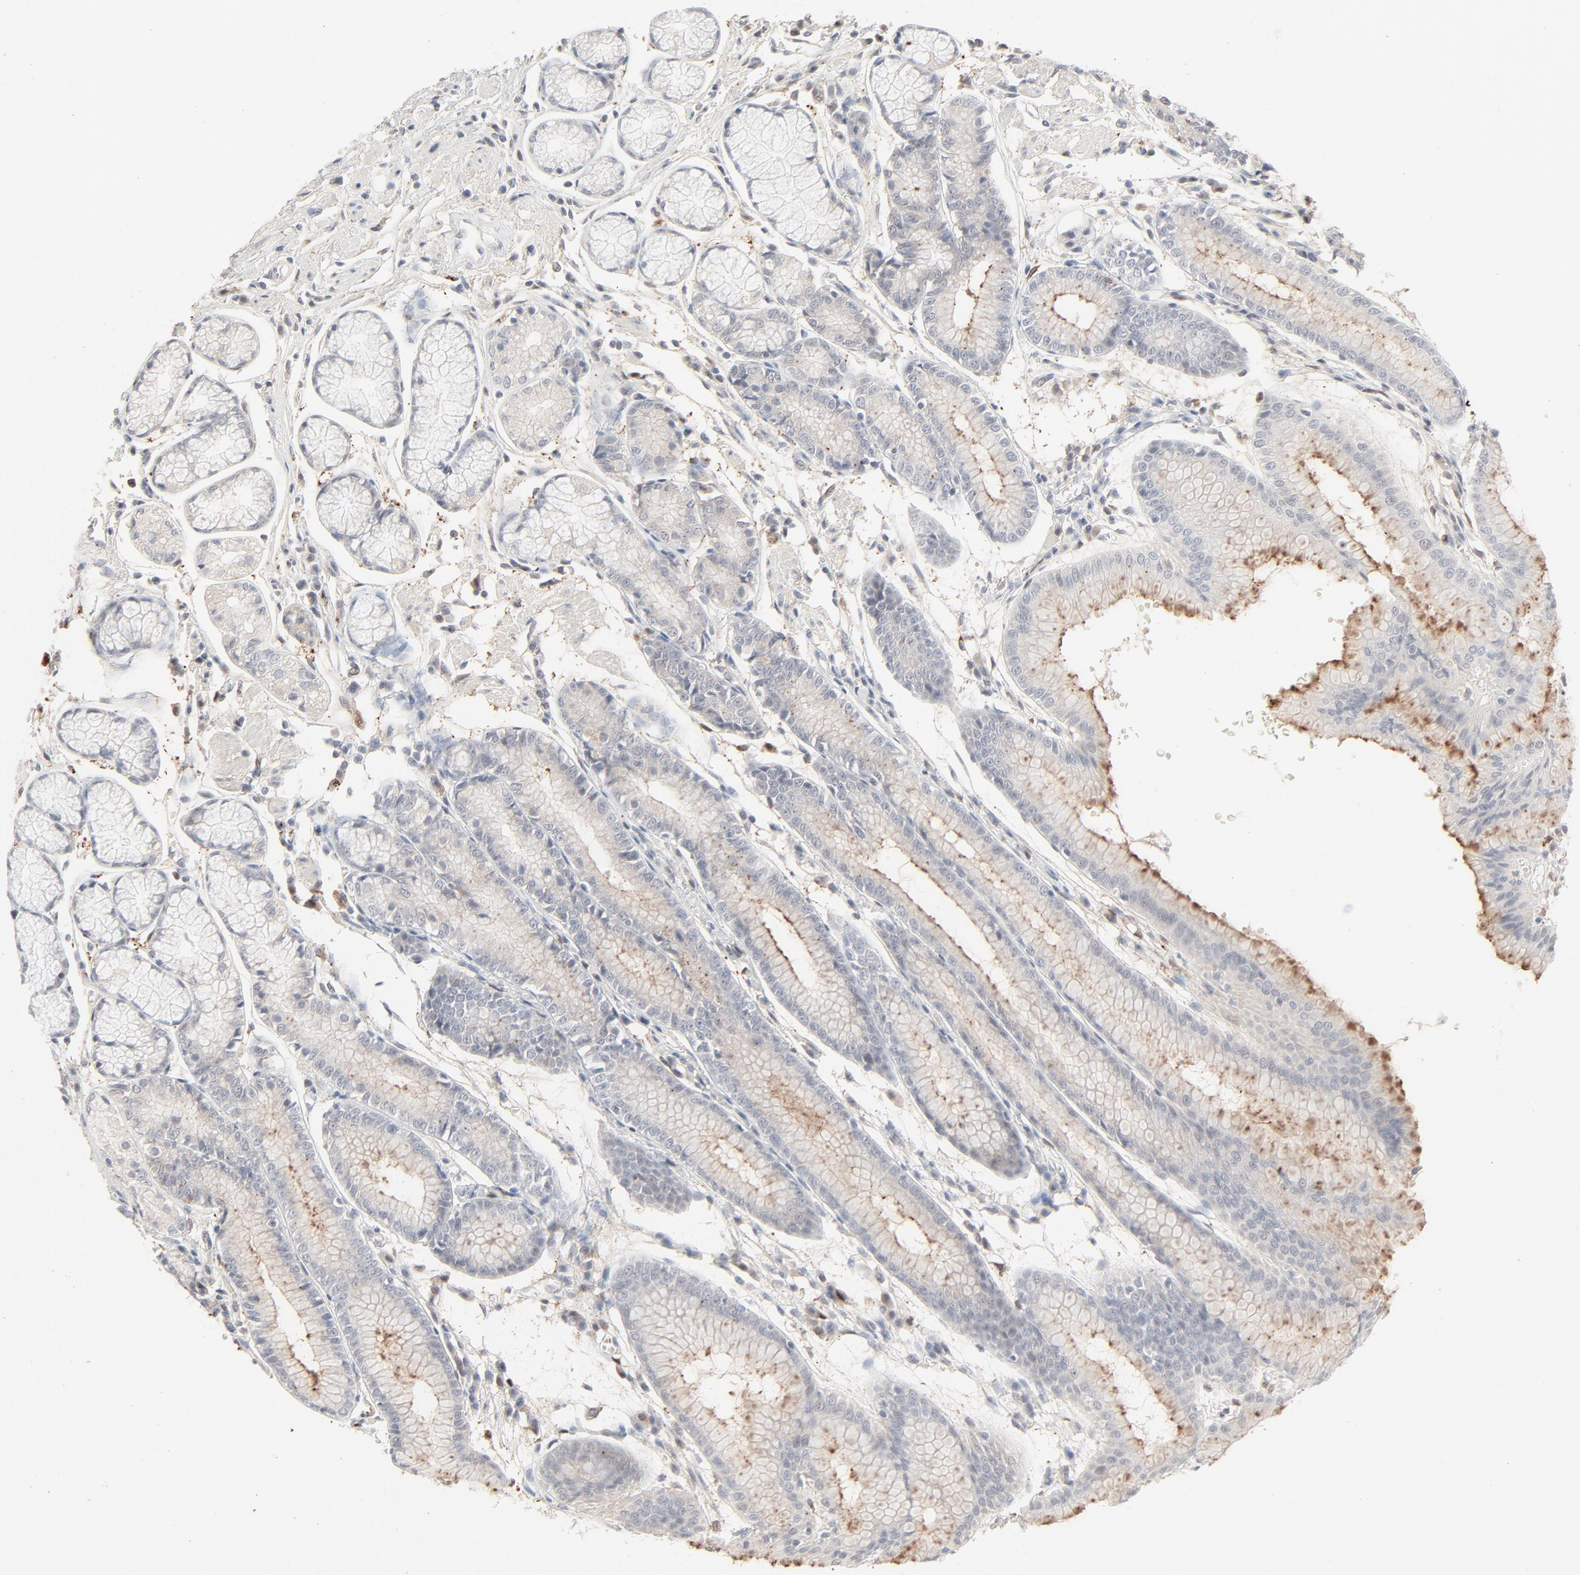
{"staining": {"intensity": "negative", "quantity": "none", "location": "none"}, "tissue": "stomach", "cell_type": "Glandular cells", "image_type": "normal", "snomed": [{"axis": "morphology", "description": "Normal tissue, NOS"}, {"axis": "morphology", "description": "Inflammation, NOS"}, {"axis": "topography", "description": "Stomach, lower"}], "caption": "The image exhibits no staining of glandular cells in unremarkable stomach. Brightfield microscopy of IHC stained with DAB (brown) and hematoxylin (blue), captured at high magnification.", "gene": "LGALS2", "patient": {"sex": "male", "age": 59}}